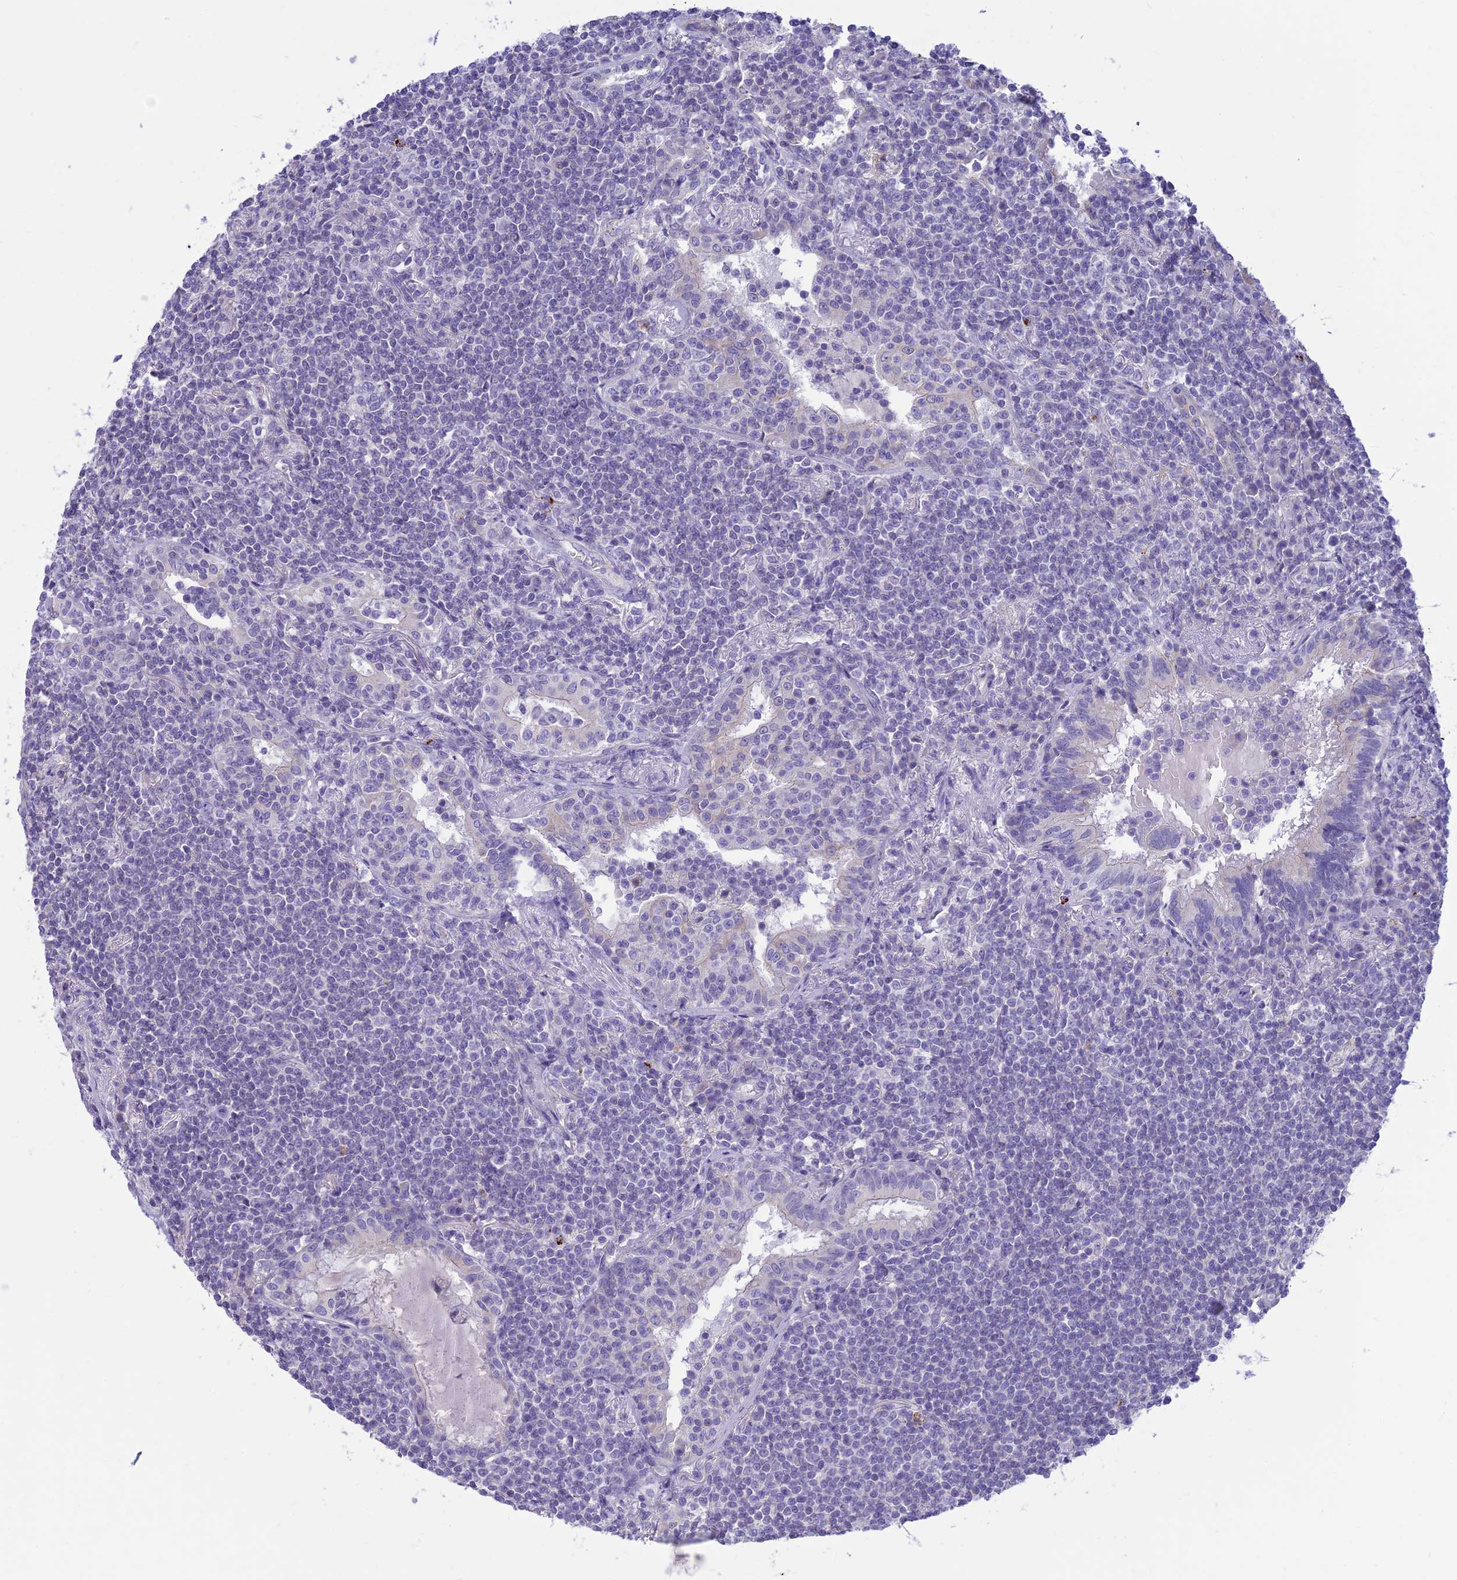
{"staining": {"intensity": "negative", "quantity": "none", "location": "none"}, "tissue": "lymphoma", "cell_type": "Tumor cells", "image_type": "cancer", "snomed": [{"axis": "morphology", "description": "Malignant lymphoma, non-Hodgkin's type, Low grade"}, {"axis": "topography", "description": "Lung"}], "caption": "Malignant lymphoma, non-Hodgkin's type (low-grade) stained for a protein using immunohistochemistry (IHC) shows no positivity tumor cells.", "gene": "DHDH", "patient": {"sex": "female", "age": 71}}